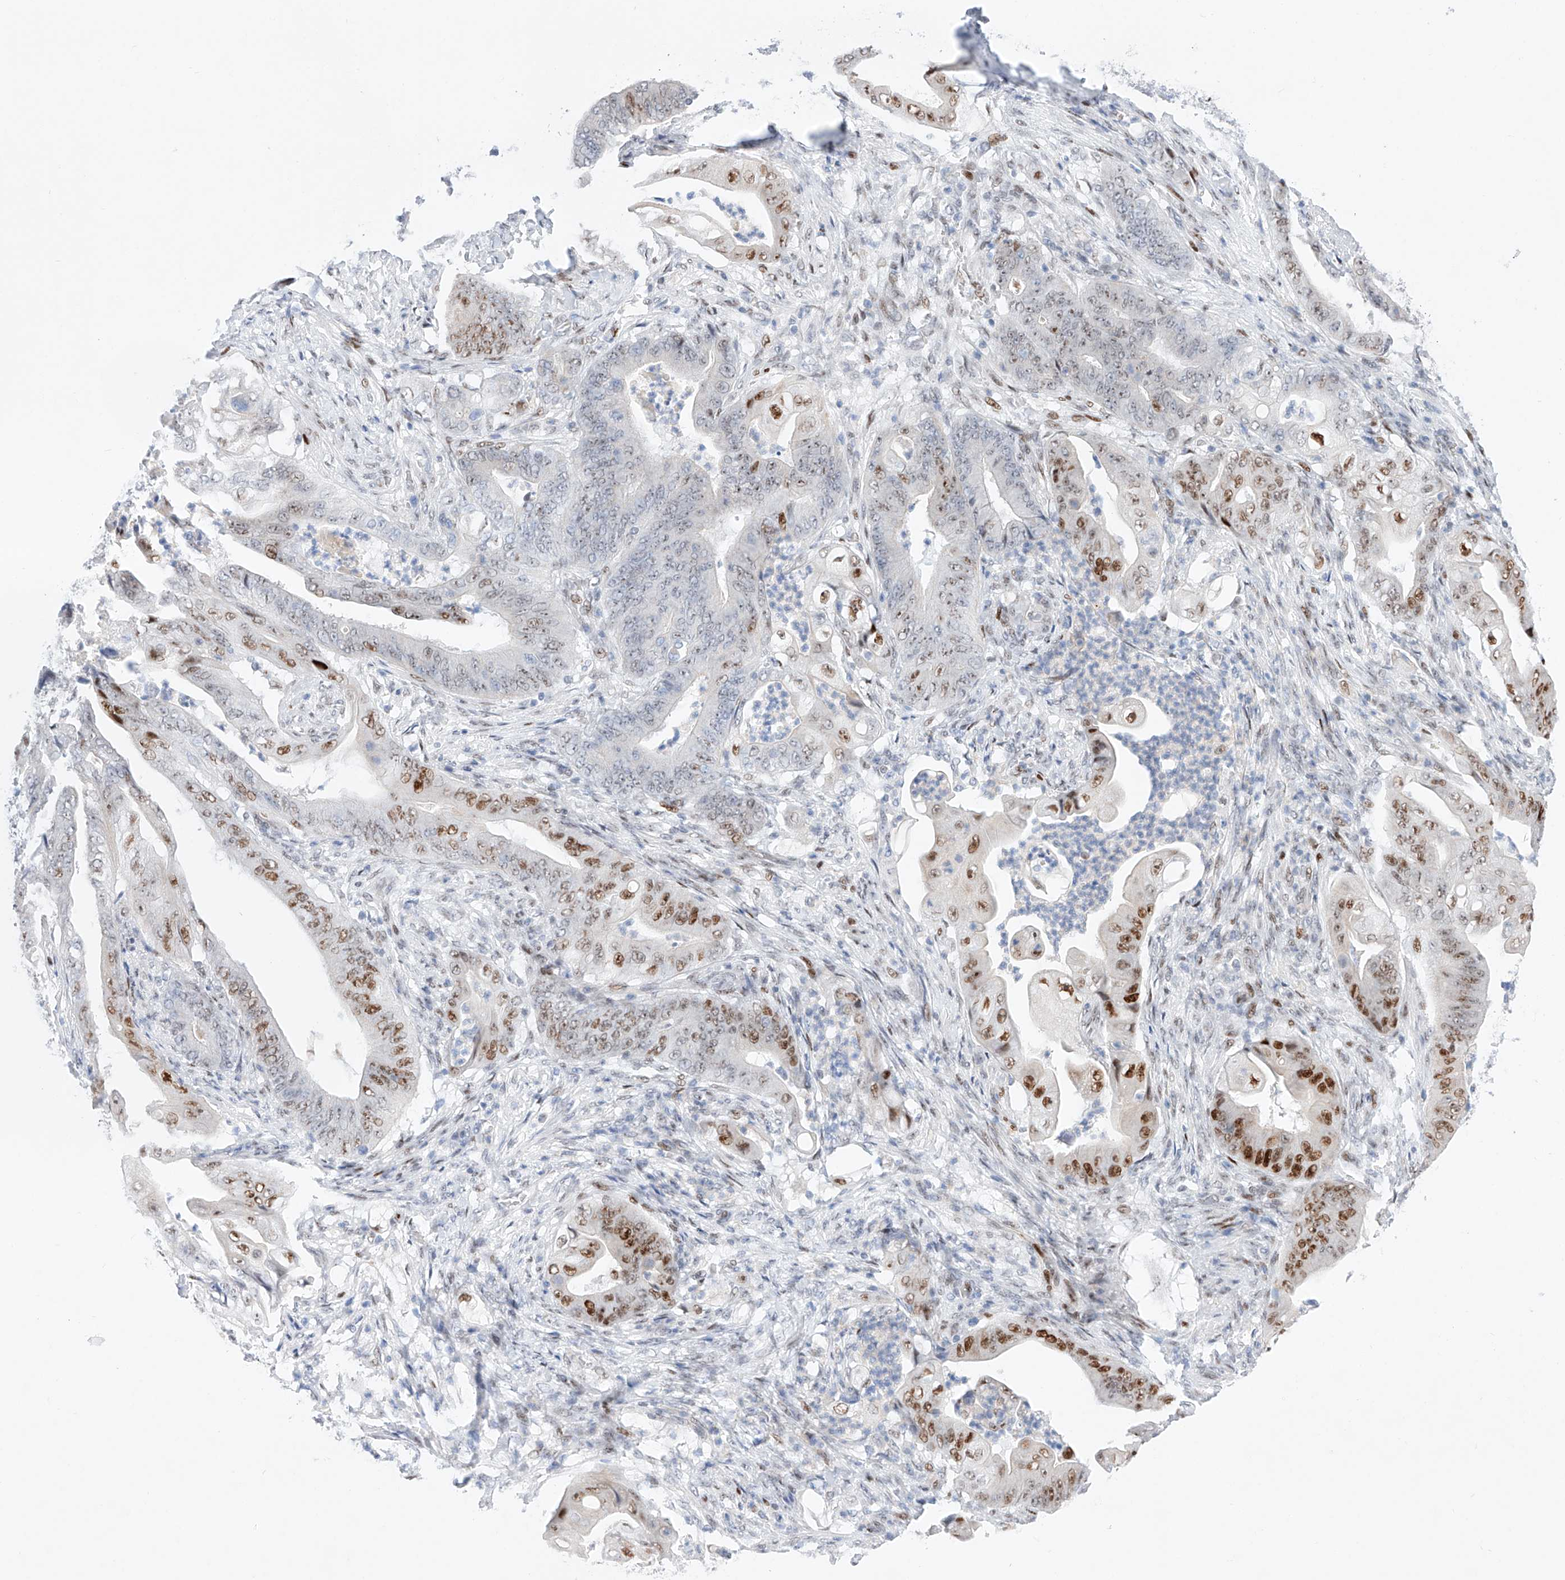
{"staining": {"intensity": "strong", "quantity": "25%-75%", "location": "cytoplasmic/membranous"}, "tissue": "stomach cancer", "cell_type": "Tumor cells", "image_type": "cancer", "snomed": [{"axis": "morphology", "description": "Adenocarcinoma, NOS"}, {"axis": "topography", "description": "Stomach"}], "caption": "This image shows immunohistochemistry staining of adenocarcinoma (stomach), with high strong cytoplasmic/membranous staining in approximately 25%-75% of tumor cells.", "gene": "NT5C3B", "patient": {"sex": "female", "age": 73}}